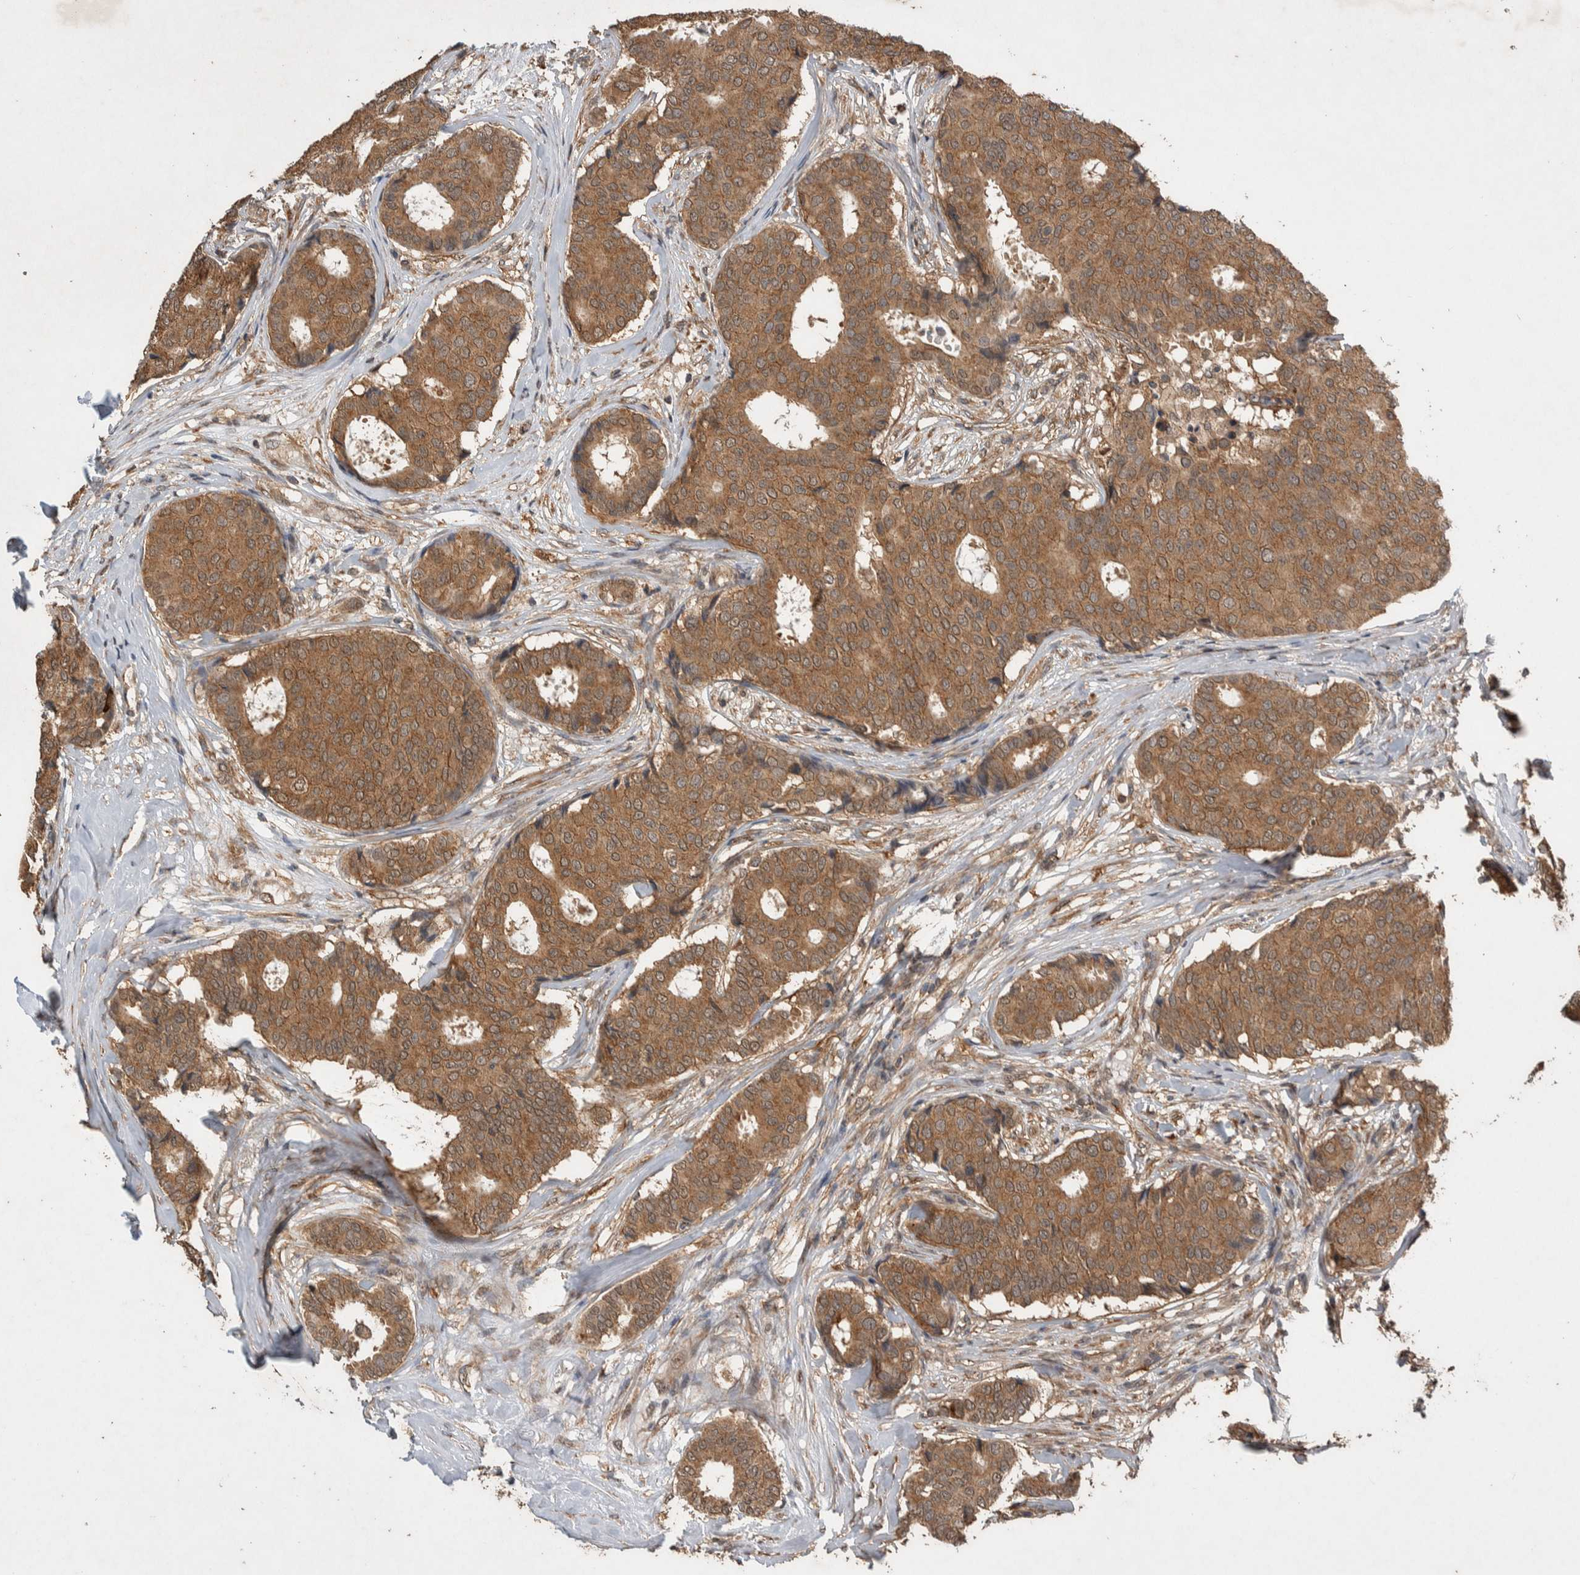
{"staining": {"intensity": "moderate", "quantity": ">75%", "location": "cytoplasmic/membranous"}, "tissue": "breast cancer", "cell_type": "Tumor cells", "image_type": "cancer", "snomed": [{"axis": "morphology", "description": "Duct carcinoma"}, {"axis": "topography", "description": "Breast"}], "caption": "Breast cancer stained with IHC displays moderate cytoplasmic/membranous staining in about >75% of tumor cells. (DAB (3,3'-diaminobenzidine) = brown stain, brightfield microscopy at high magnification).", "gene": "DVL2", "patient": {"sex": "female", "age": 75}}